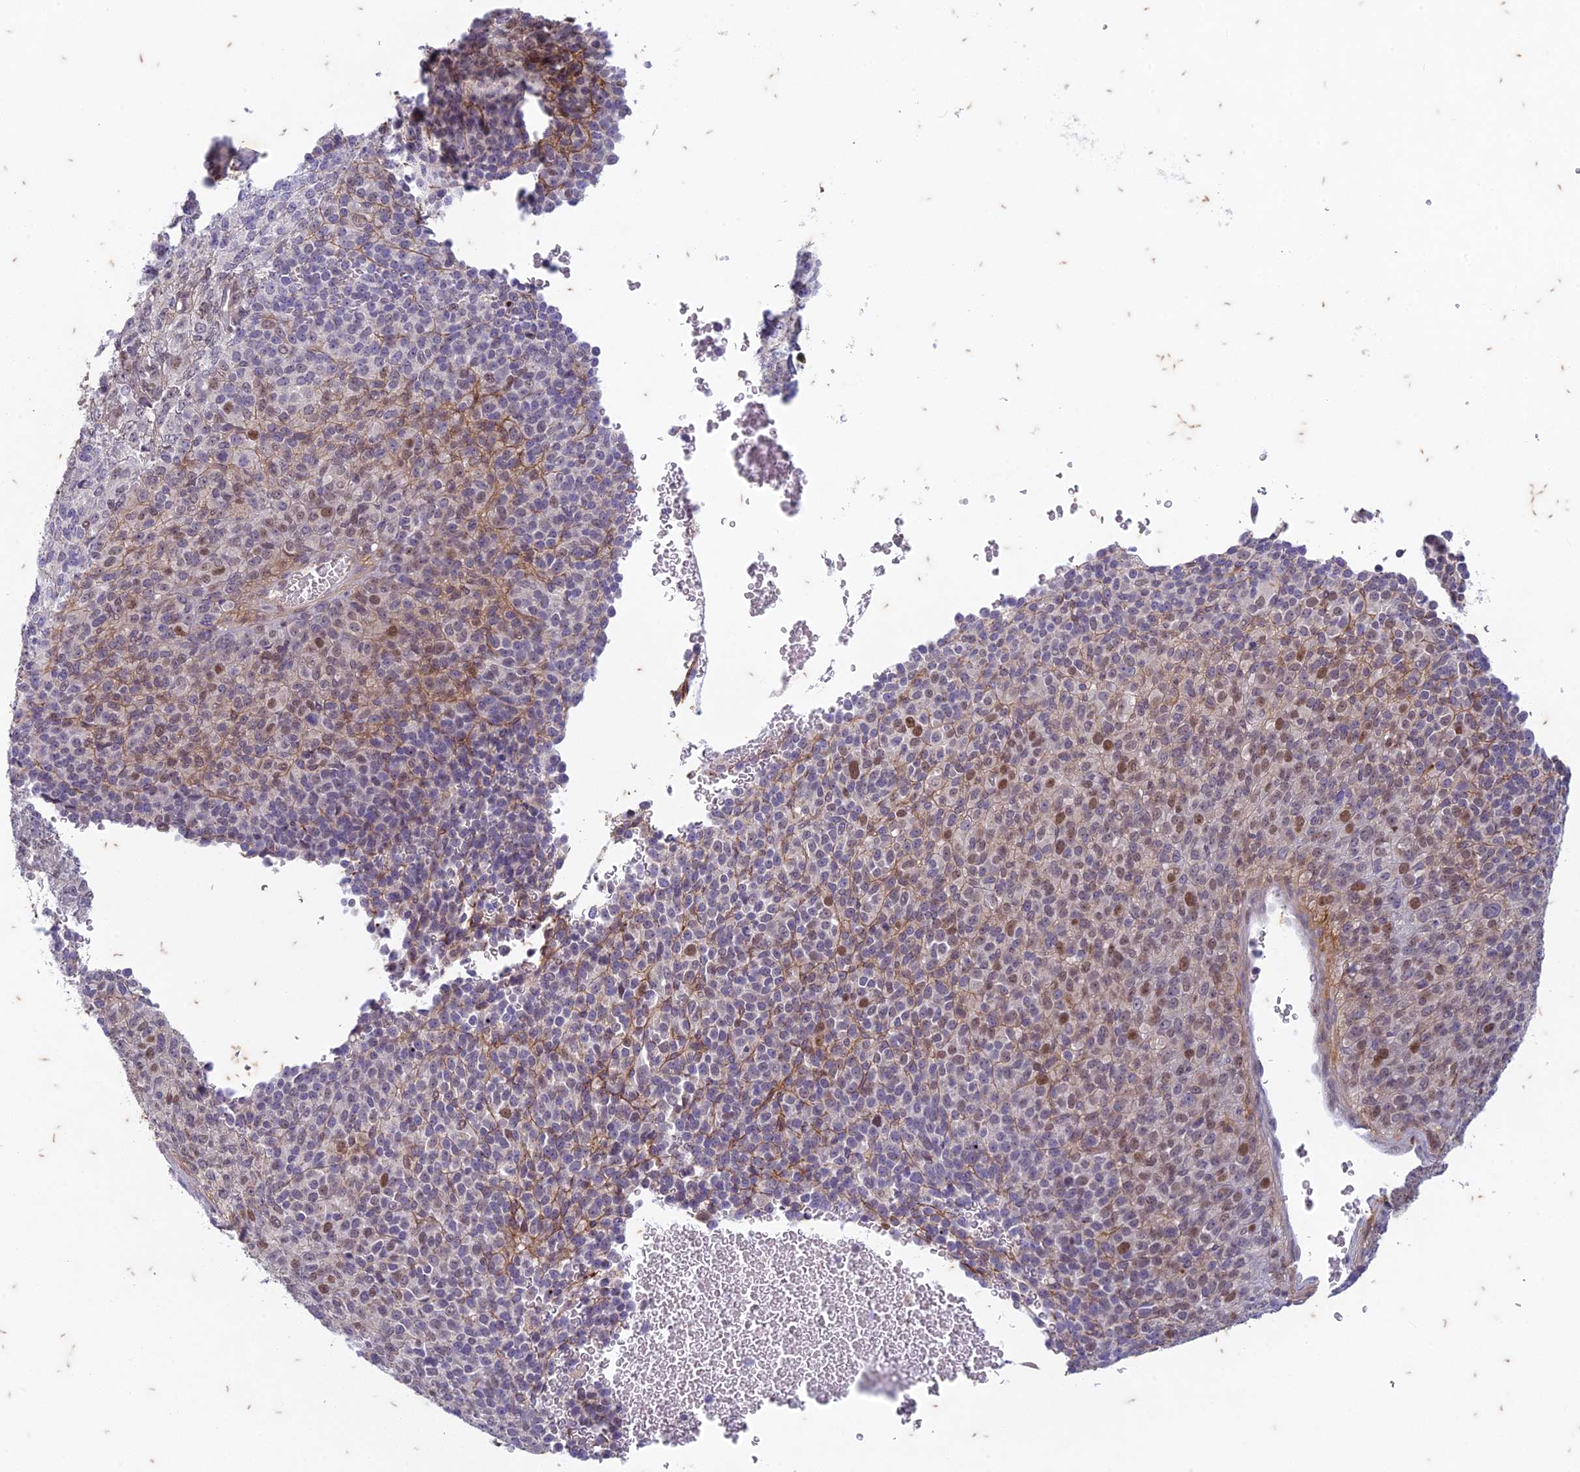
{"staining": {"intensity": "moderate", "quantity": "<25%", "location": "nuclear"}, "tissue": "melanoma", "cell_type": "Tumor cells", "image_type": "cancer", "snomed": [{"axis": "morphology", "description": "Malignant melanoma, Metastatic site"}, {"axis": "topography", "description": "Brain"}], "caption": "DAB (3,3'-diaminobenzidine) immunohistochemical staining of malignant melanoma (metastatic site) reveals moderate nuclear protein positivity in about <25% of tumor cells.", "gene": "PABPN1L", "patient": {"sex": "female", "age": 56}}